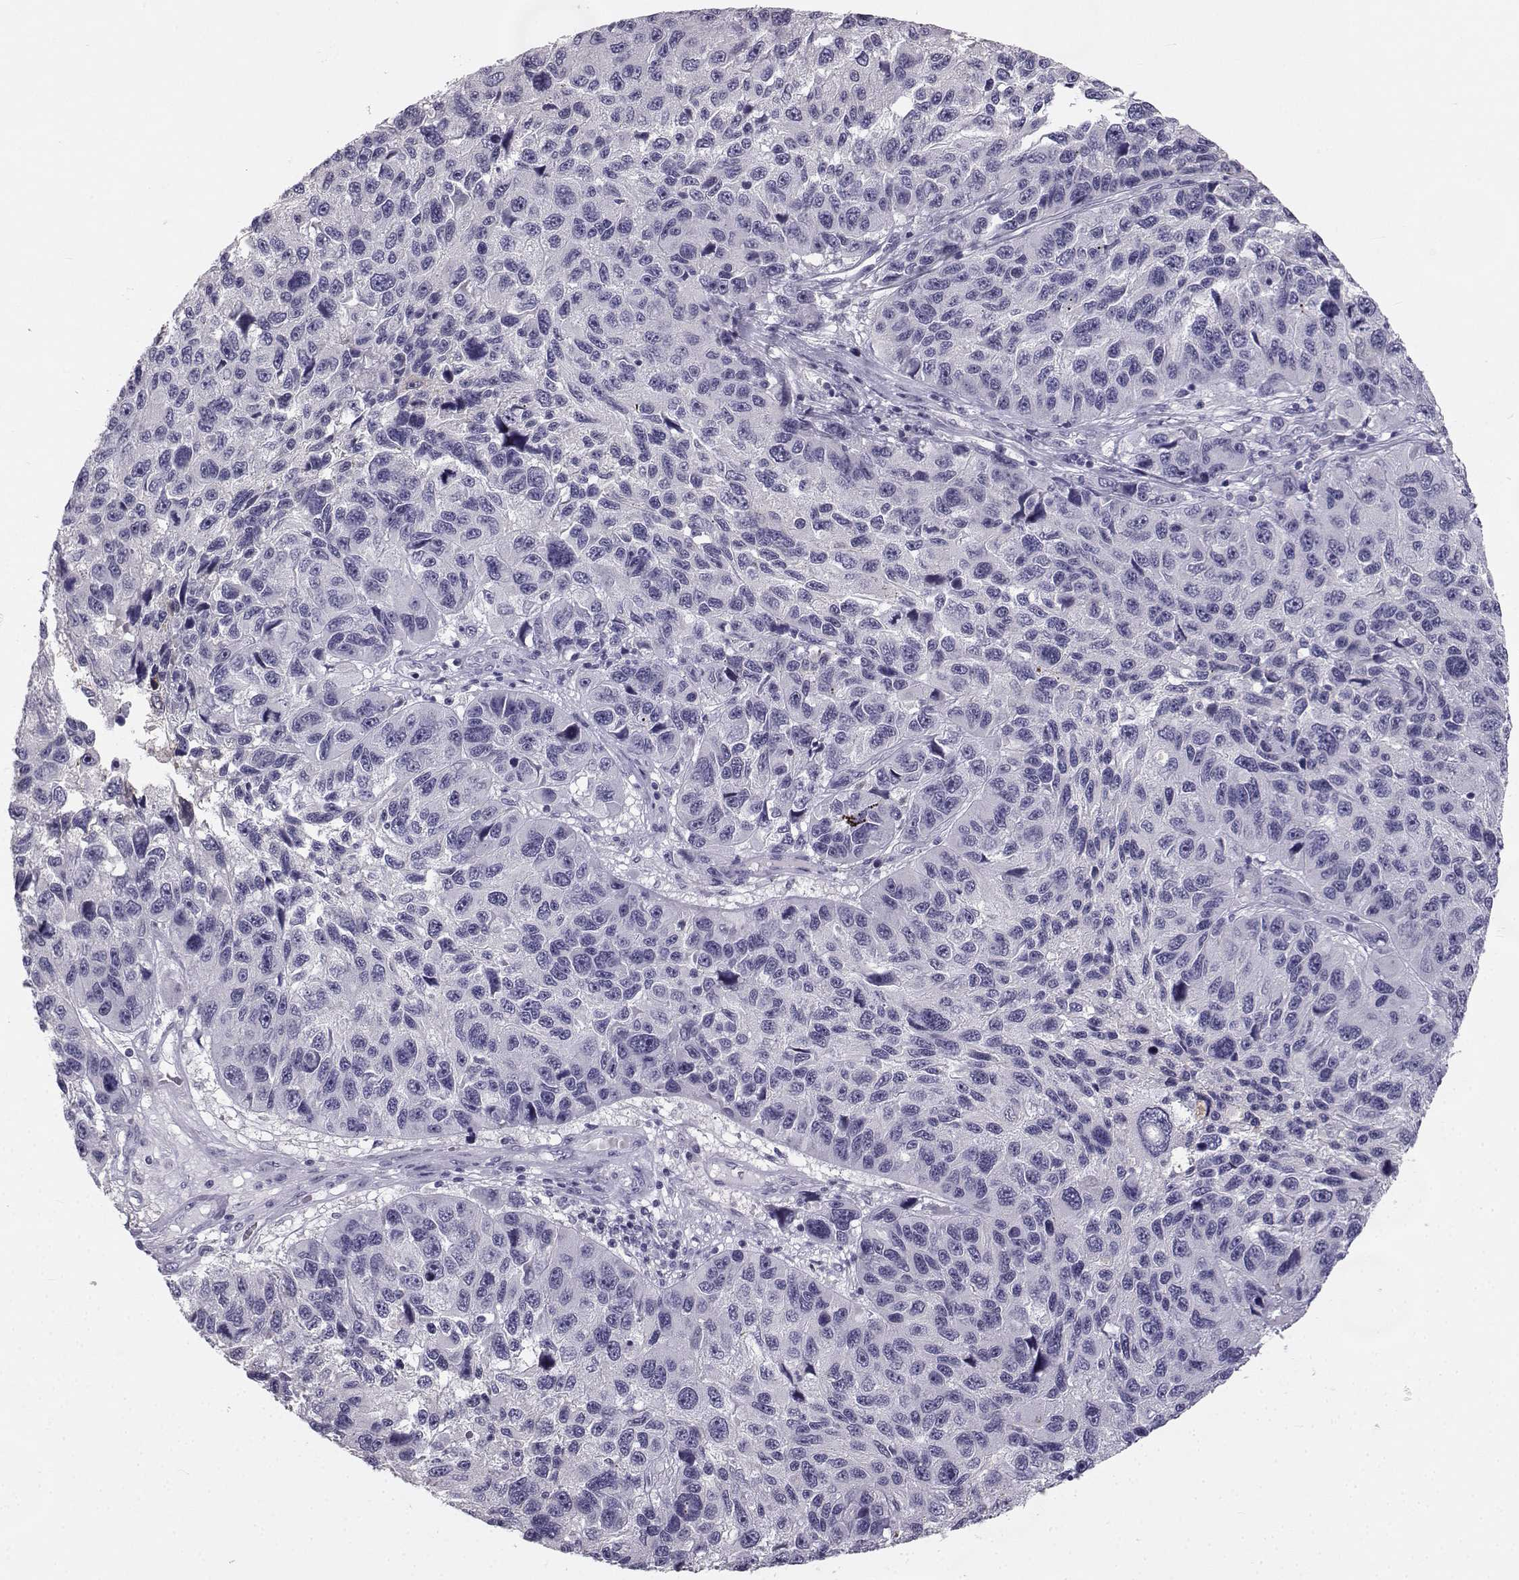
{"staining": {"intensity": "negative", "quantity": "none", "location": "none"}, "tissue": "melanoma", "cell_type": "Tumor cells", "image_type": "cancer", "snomed": [{"axis": "morphology", "description": "Malignant melanoma, NOS"}, {"axis": "topography", "description": "Skin"}], "caption": "Histopathology image shows no significant protein expression in tumor cells of malignant melanoma.", "gene": "SYCE1", "patient": {"sex": "male", "age": 53}}